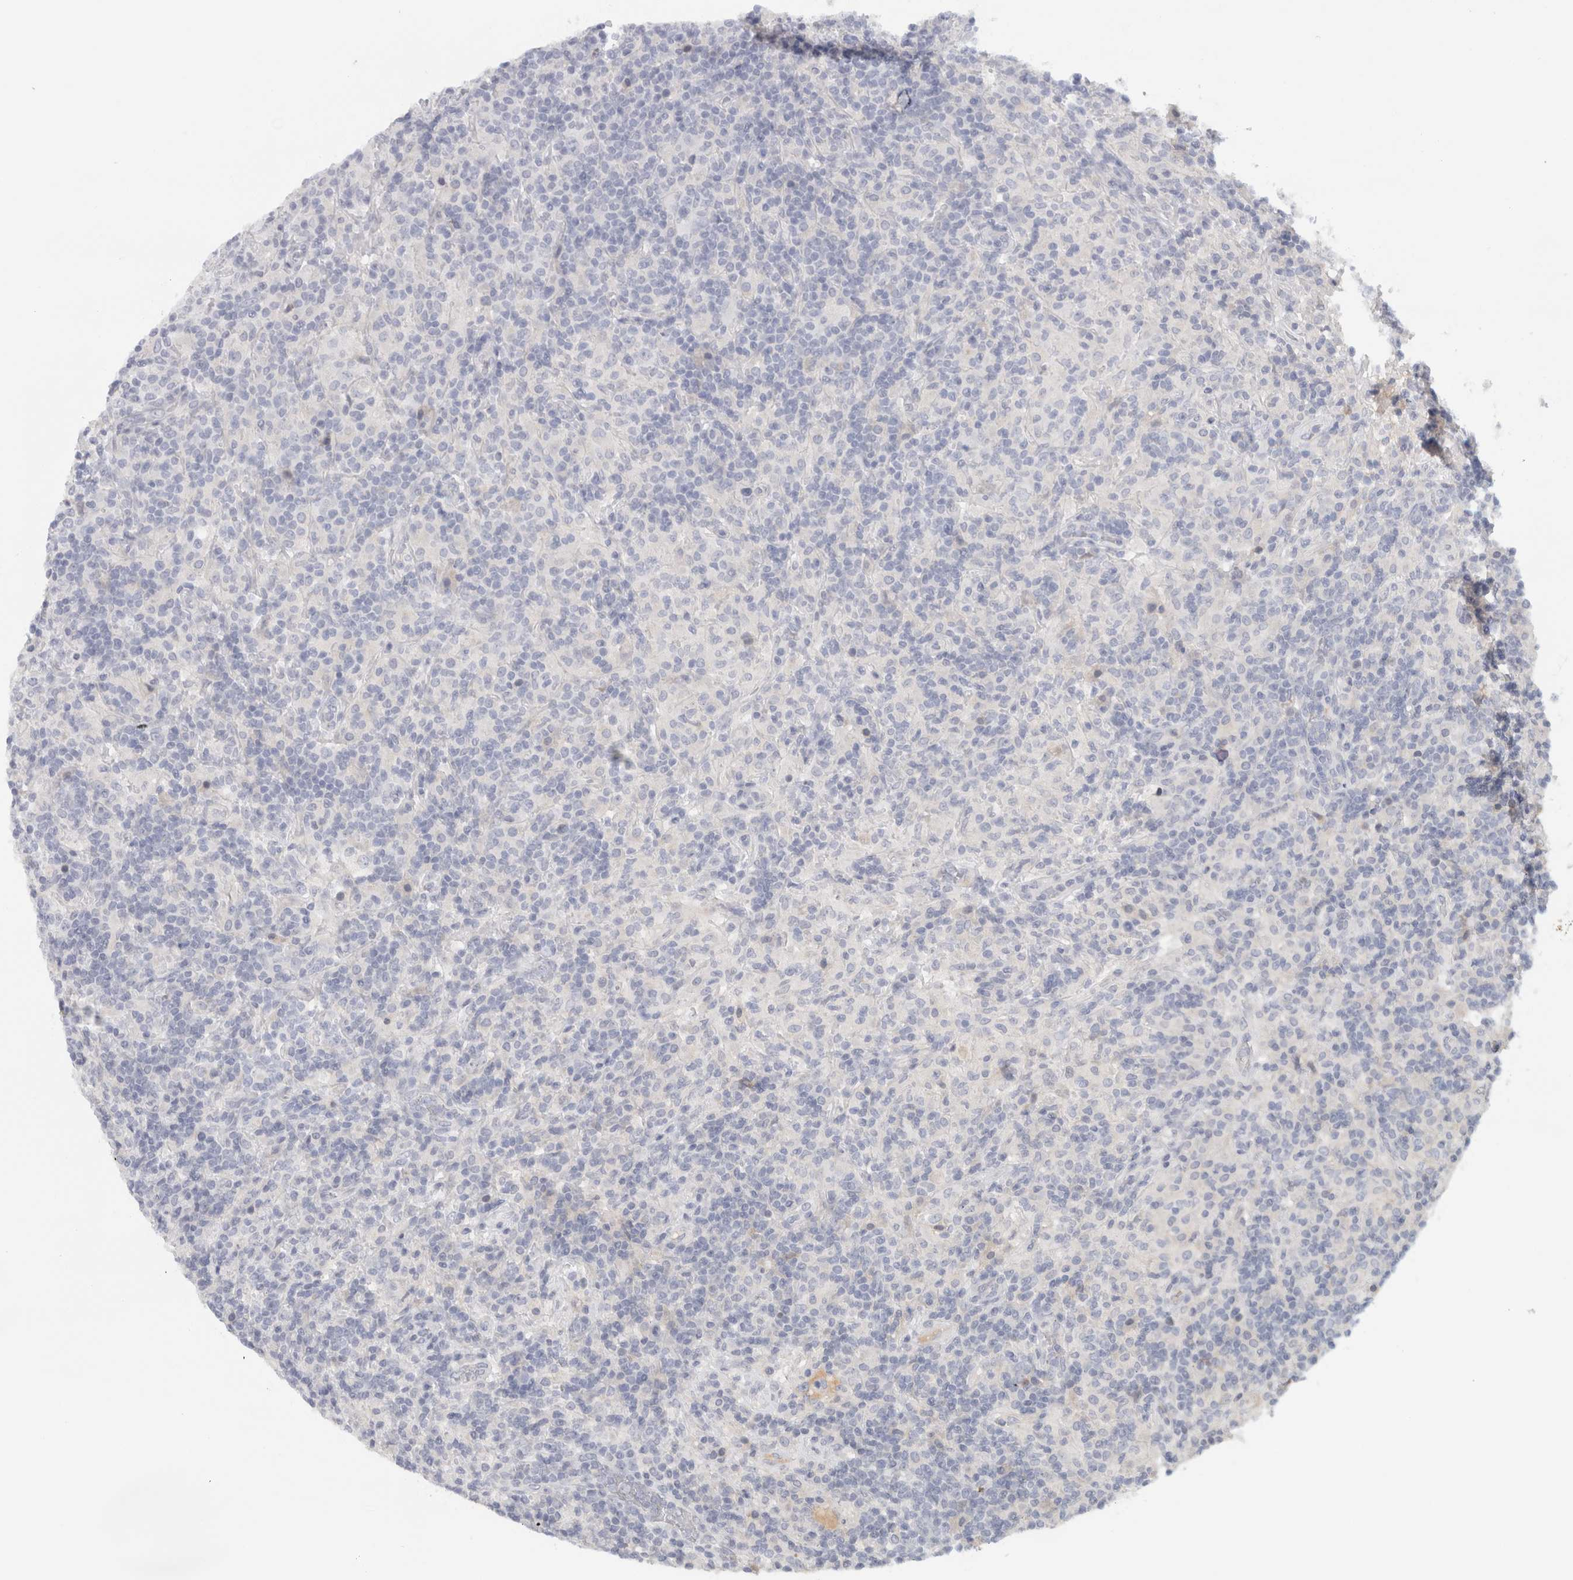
{"staining": {"intensity": "negative", "quantity": "none", "location": "none"}, "tissue": "lymphoma", "cell_type": "Tumor cells", "image_type": "cancer", "snomed": [{"axis": "morphology", "description": "Hodgkin's disease, NOS"}, {"axis": "topography", "description": "Lymph node"}], "caption": "Immunohistochemistry histopathology image of human Hodgkin's disease stained for a protein (brown), which demonstrates no positivity in tumor cells.", "gene": "STK31", "patient": {"sex": "male", "age": 70}}